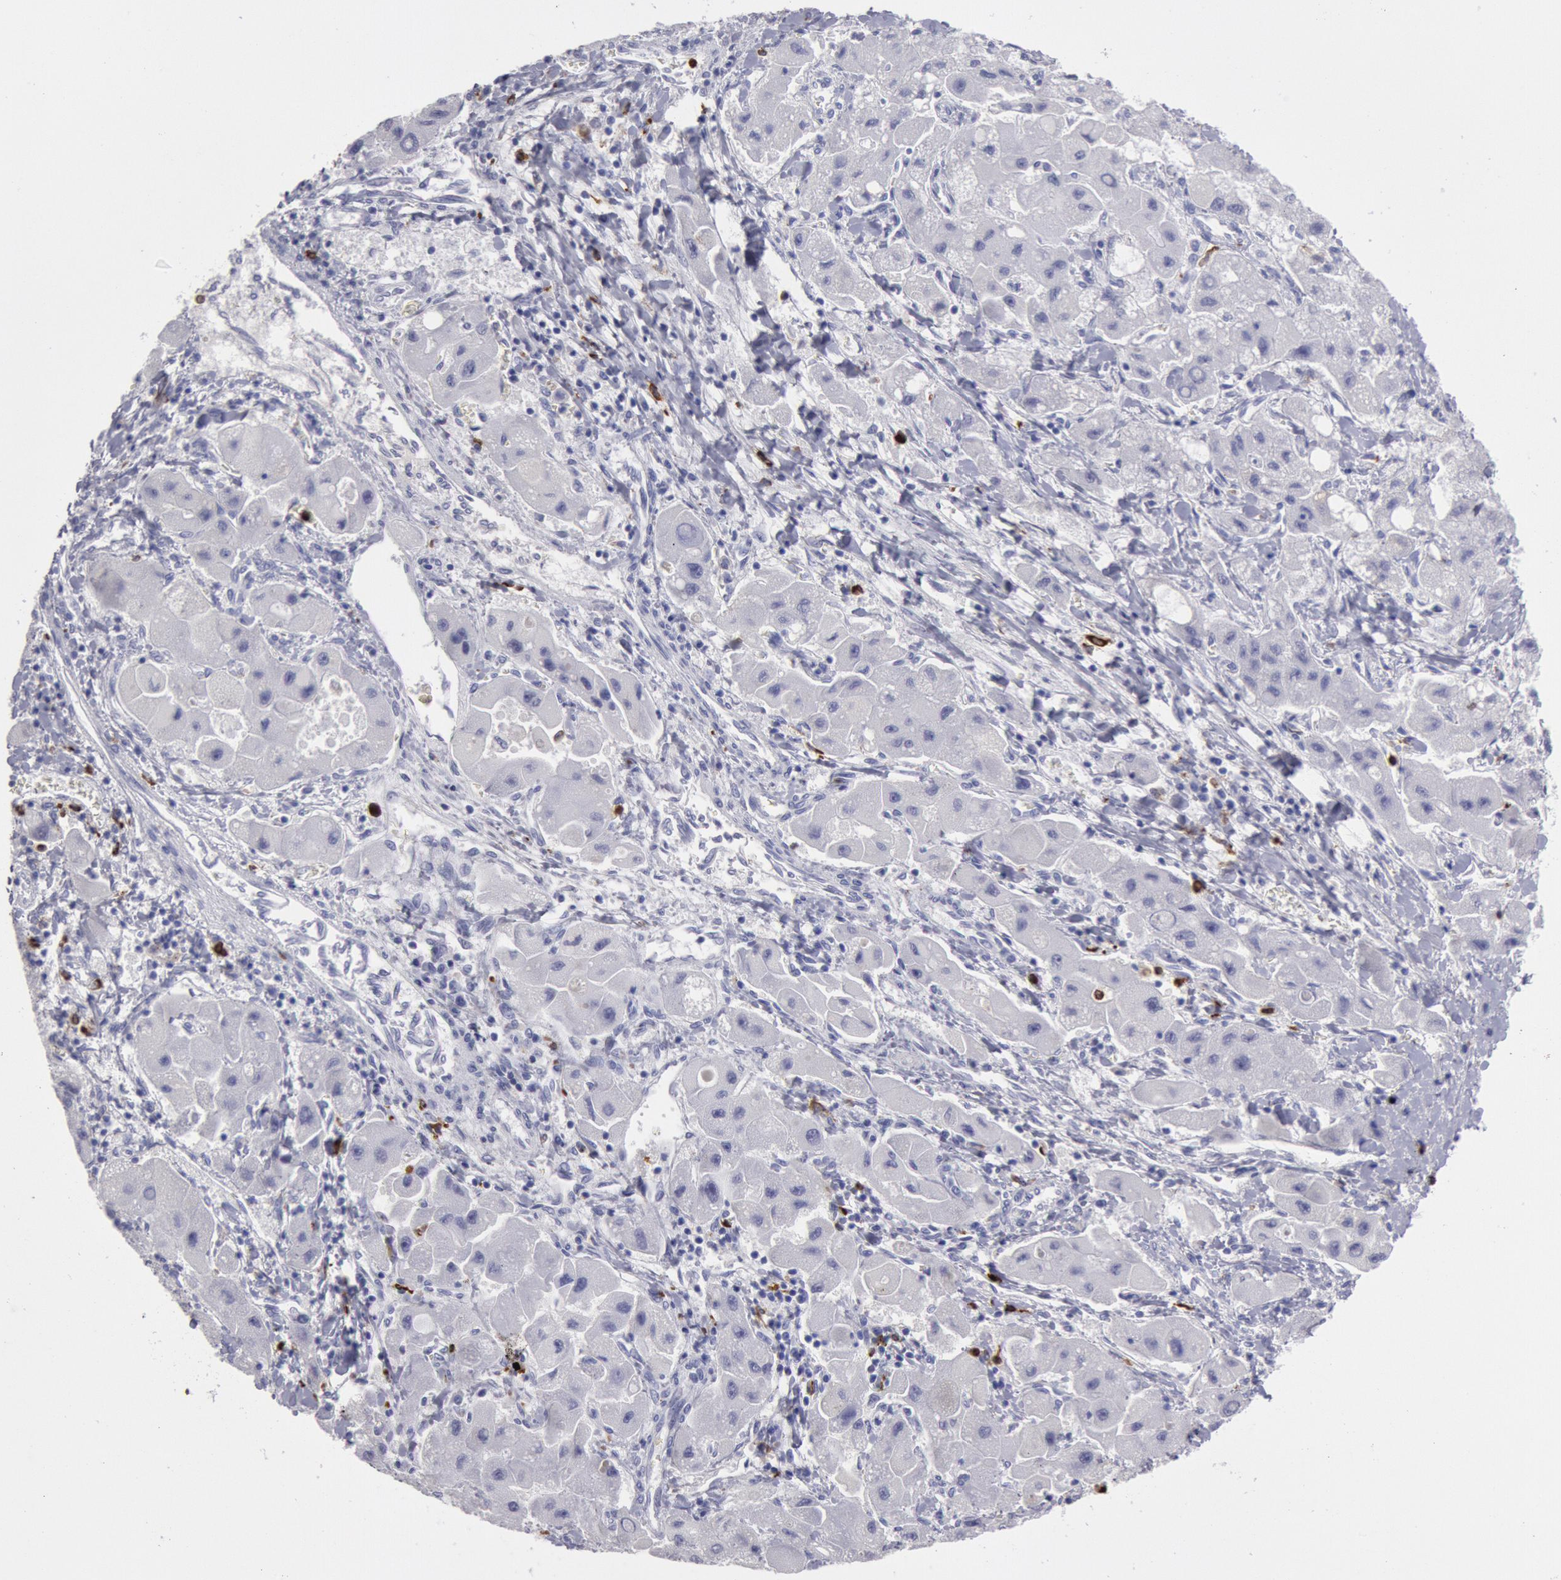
{"staining": {"intensity": "negative", "quantity": "none", "location": "none"}, "tissue": "liver cancer", "cell_type": "Tumor cells", "image_type": "cancer", "snomed": [{"axis": "morphology", "description": "Carcinoma, Hepatocellular, NOS"}, {"axis": "topography", "description": "Liver"}], "caption": "Histopathology image shows no significant protein expression in tumor cells of liver cancer.", "gene": "FCN1", "patient": {"sex": "male", "age": 24}}